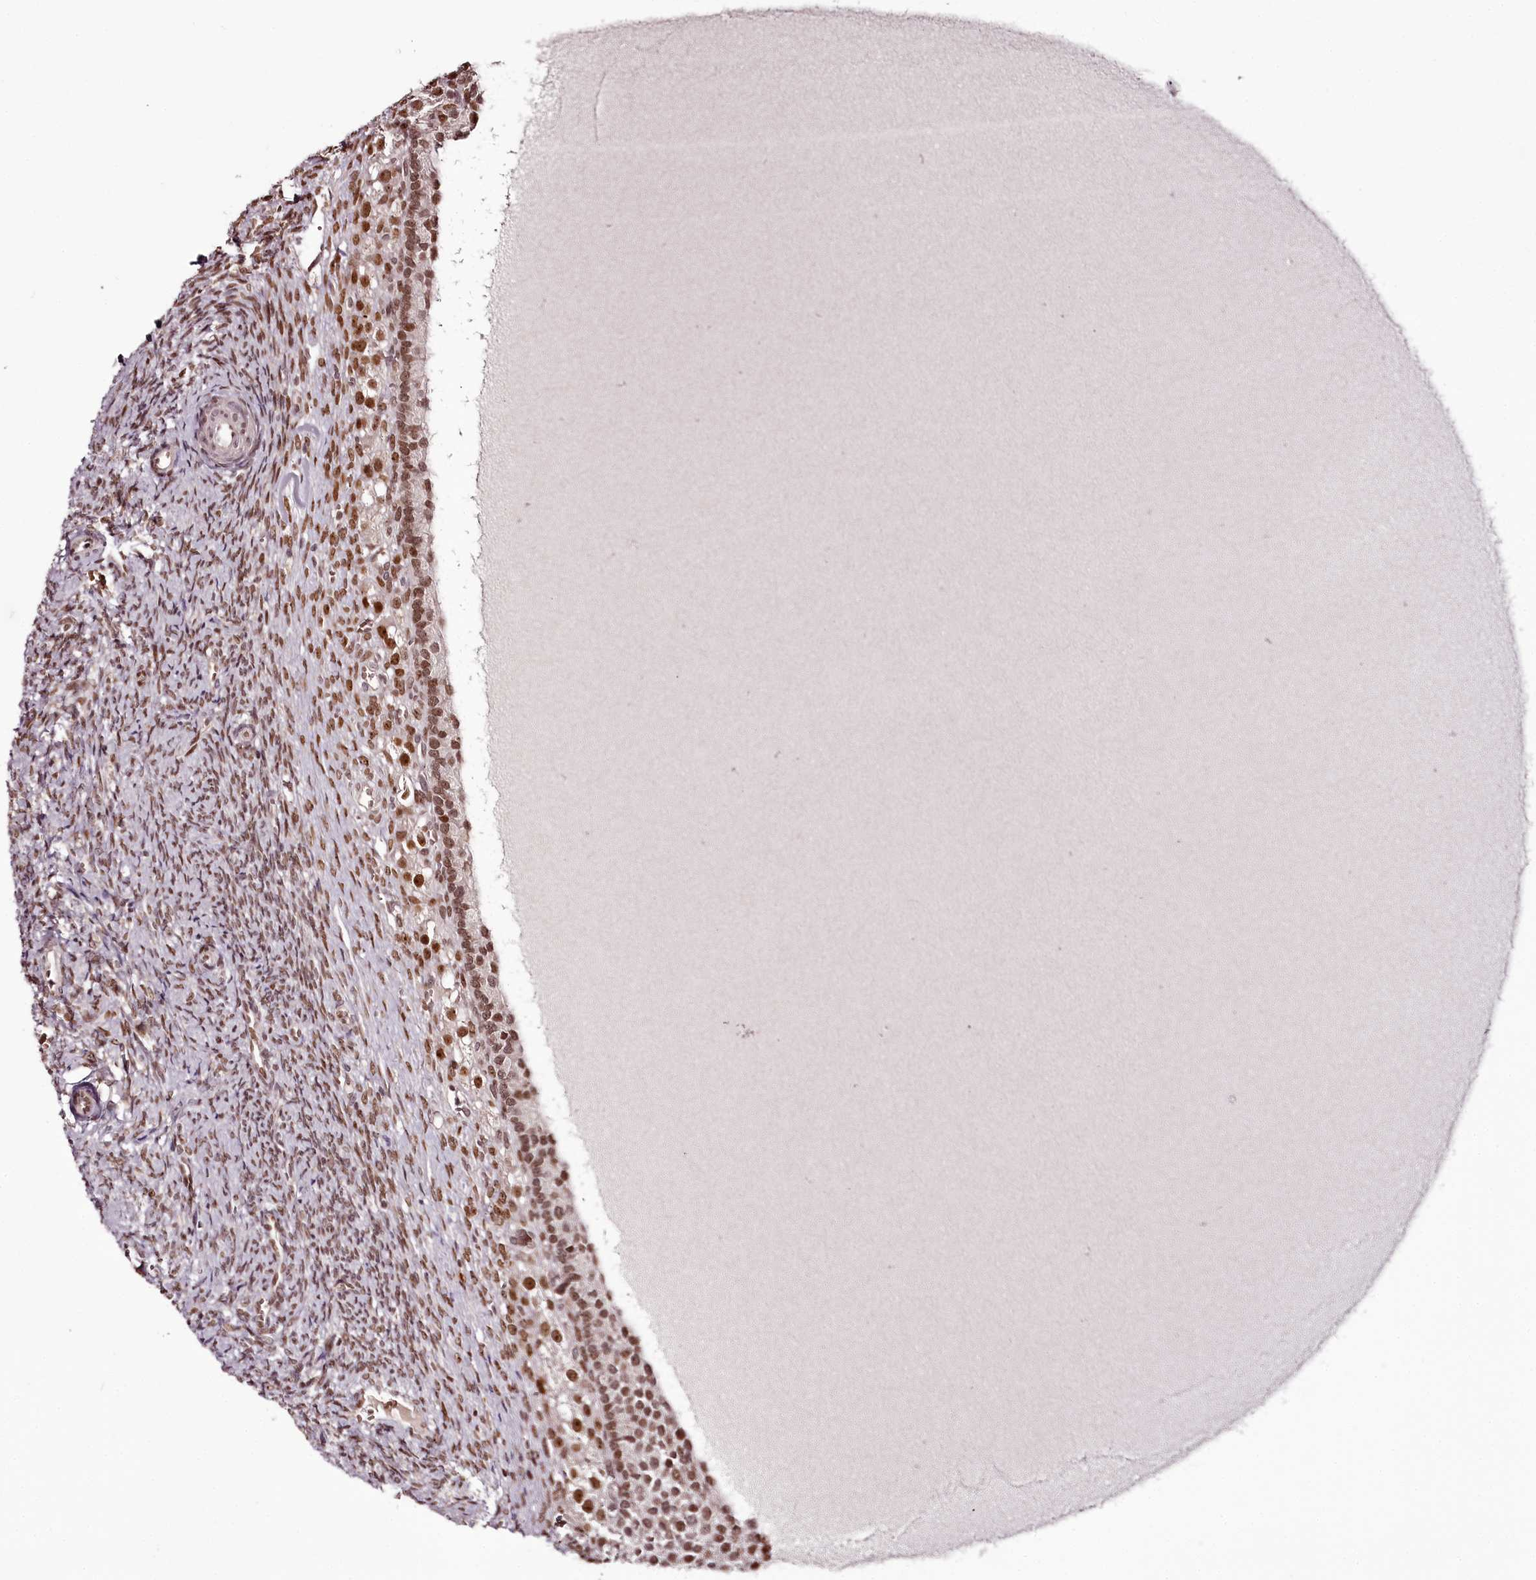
{"staining": {"intensity": "moderate", "quantity": ">75%", "location": "nuclear"}, "tissue": "ovary", "cell_type": "Follicle cells", "image_type": "normal", "snomed": [{"axis": "morphology", "description": "Normal tissue, NOS"}, {"axis": "topography", "description": "Ovary"}], "caption": "A high-resolution image shows immunohistochemistry staining of benign ovary, which demonstrates moderate nuclear staining in about >75% of follicle cells.", "gene": "THYN1", "patient": {"sex": "female", "age": 41}}